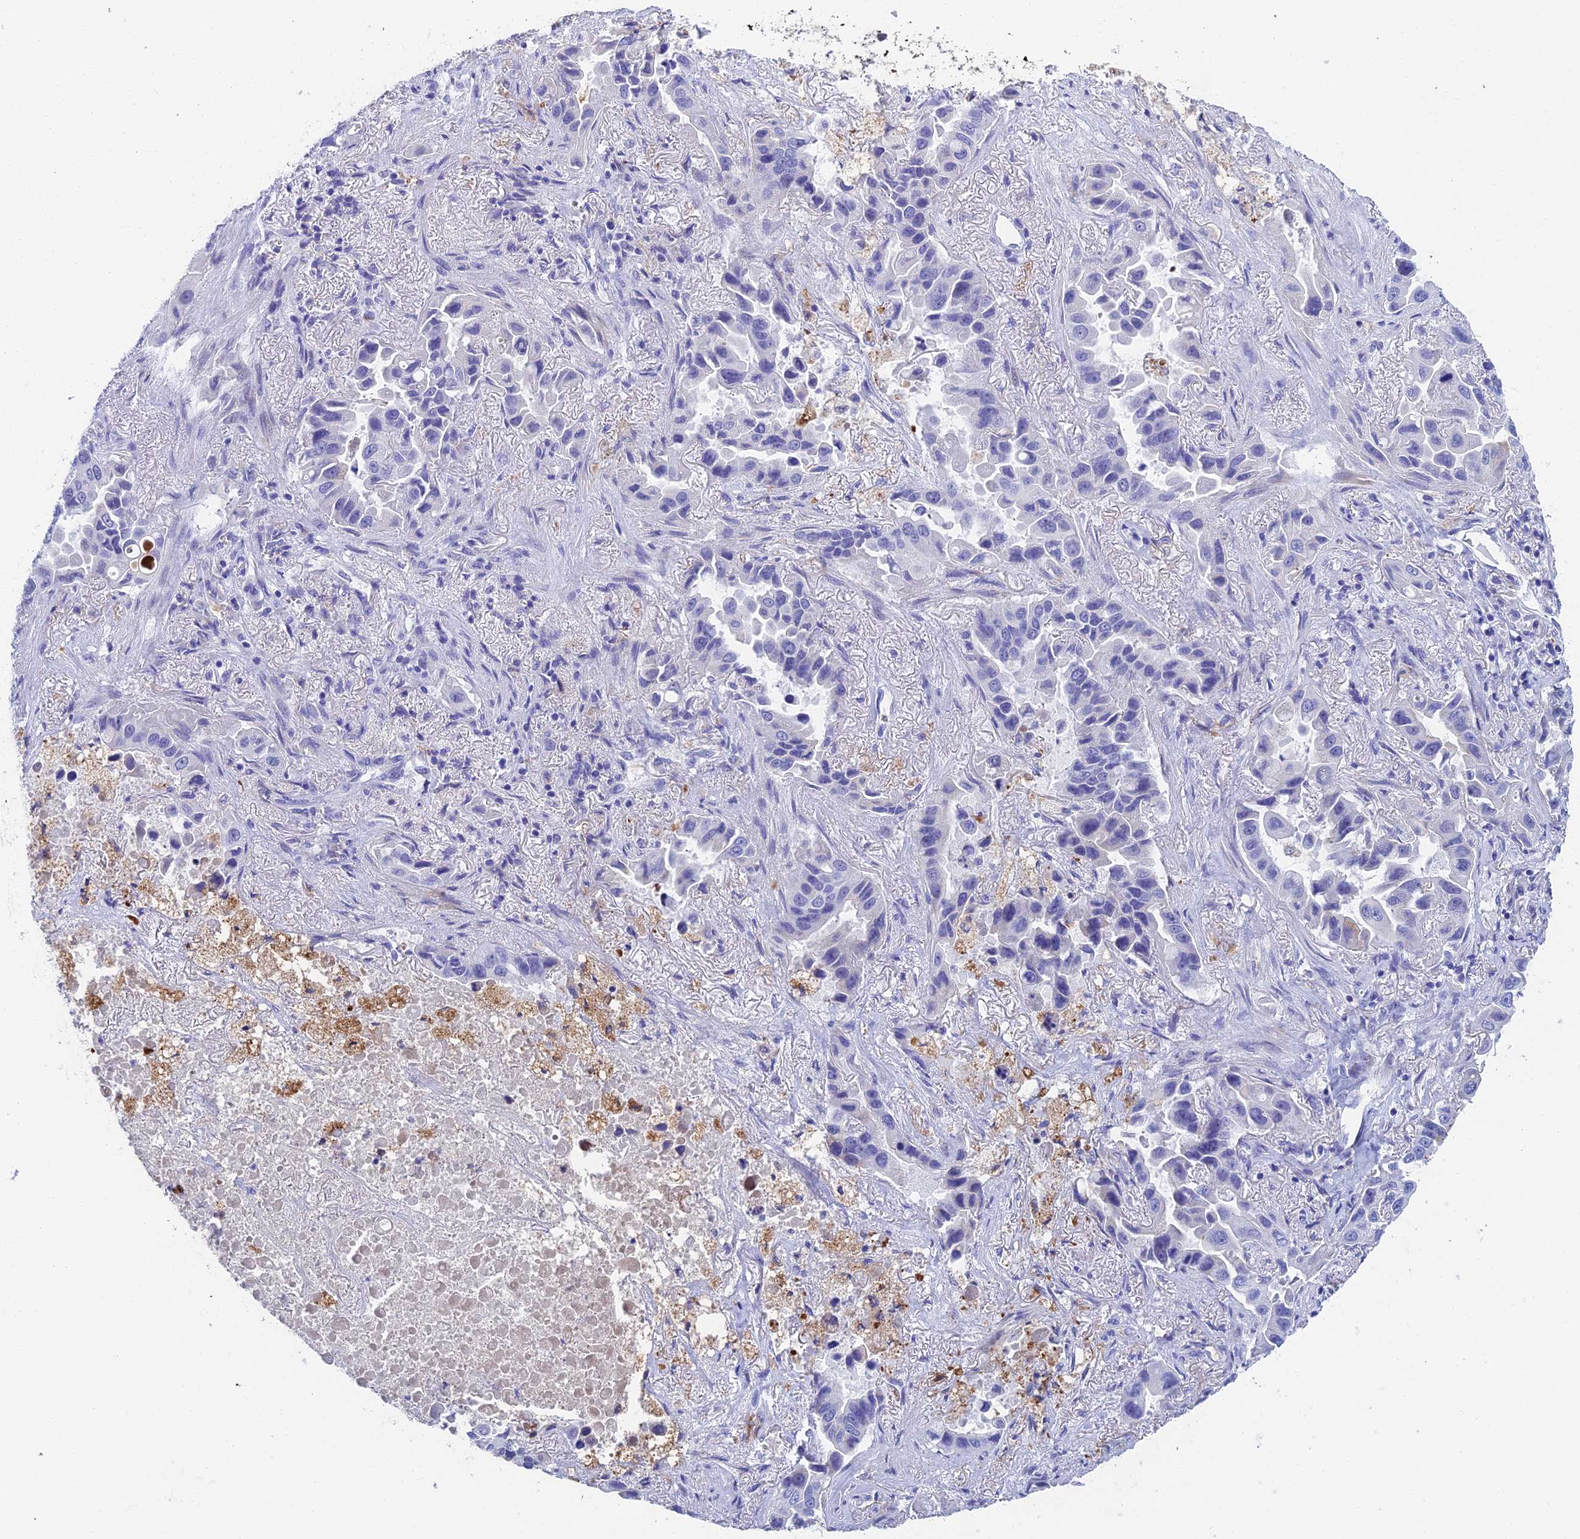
{"staining": {"intensity": "negative", "quantity": "none", "location": "none"}, "tissue": "lung cancer", "cell_type": "Tumor cells", "image_type": "cancer", "snomed": [{"axis": "morphology", "description": "Adenocarcinoma, NOS"}, {"axis": "topography", "description": "Lung"}], "caption": "A high-resolution histopathology image shows IHC staining of lung cancer (adenocarcinoma), which shows no significant positivity in tumor cells. Brightfield microscopy of IHC stained with DAB (brown) and hematoxylin (blue), captured at high magnification.", "gene": "ADAMTS13", "patient": {"sex": "male", "age": 64}}